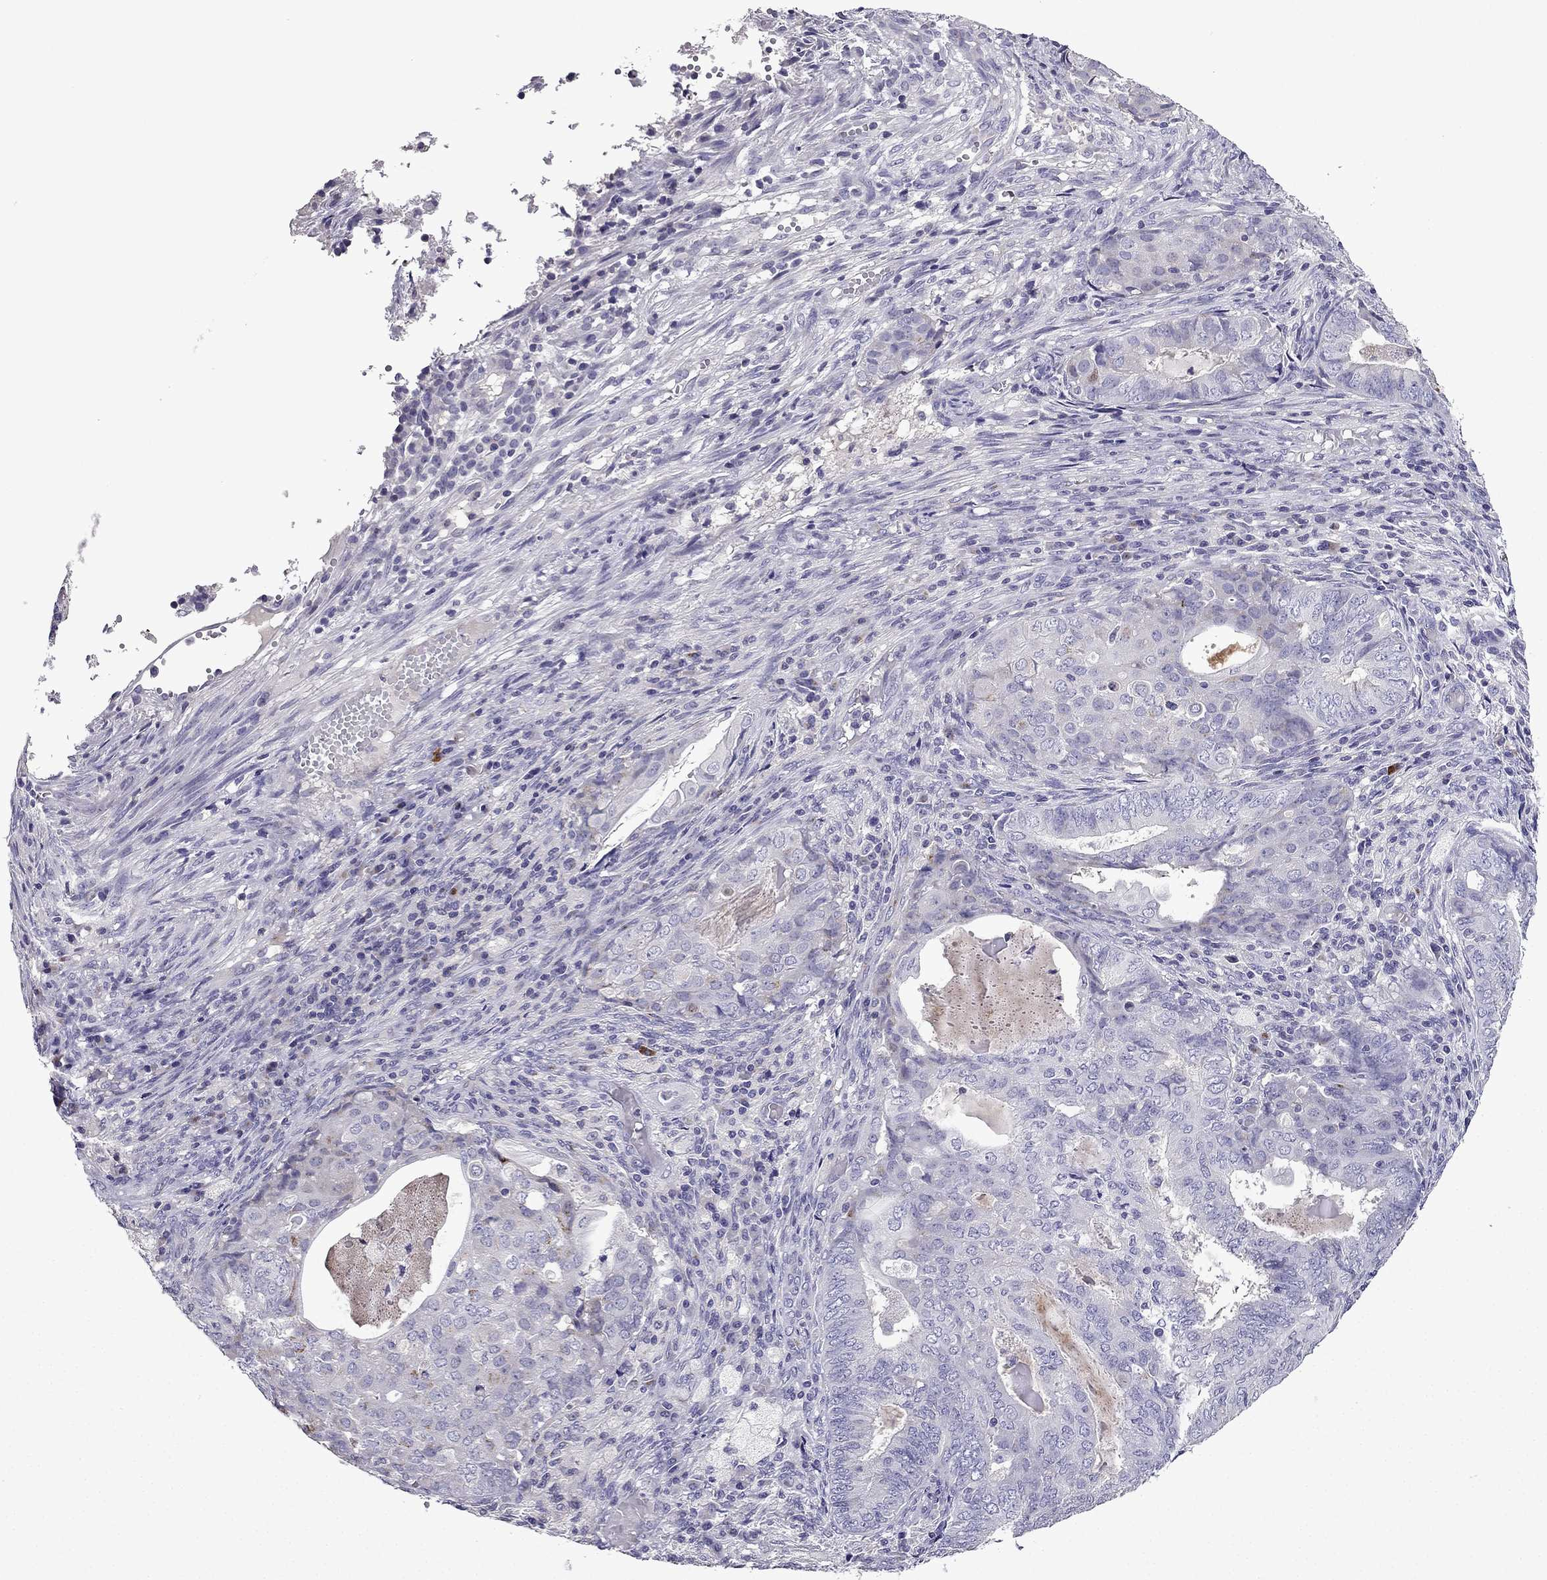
{"staining": {"intensity": "negative", "quantity": "none", "location": "none"}, "tissue": "endometrial cancer", "cell_type": "Tumor cells", "image_type": "cancer", "snomed": [{"axis": "morphology", "description": "Adenocarcinoma, NOS"}, {"axis": "topography", "description": "Endometrium"}], "caption": "Immunohistochemical staining of human endometrial adenocarcinoma shows no significant expression in tumor cells. (DAB immunohistochemistry visualized using brightfield microscopy, high magnification).", "gene": "TTN", "patient": {"sex": "female", "age": 62}}